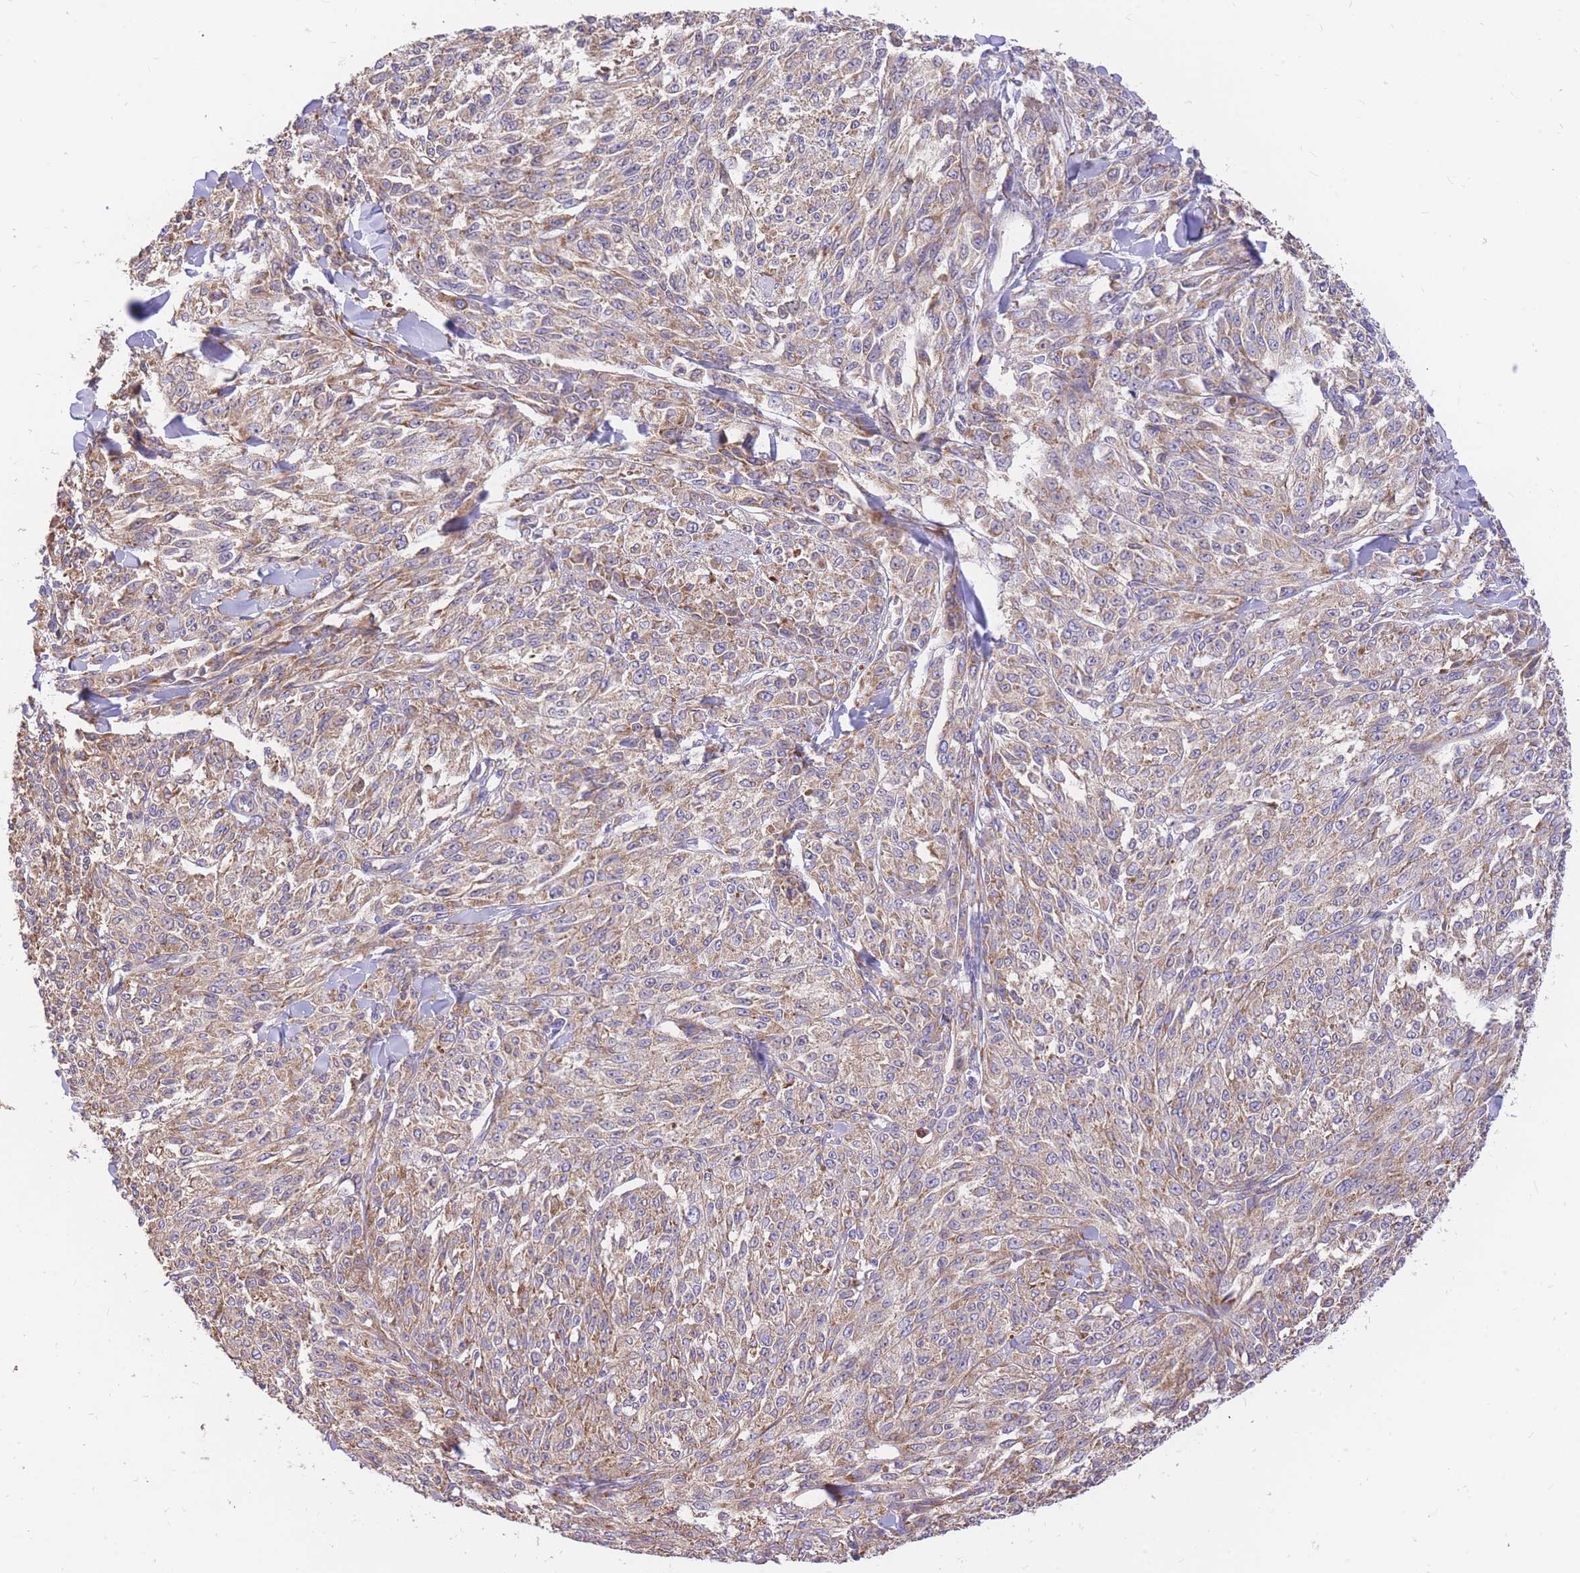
{"staining": {"intensity": "weak", "quantity": ">75%", "location": "cytoplasmic/membranous"}, "tissue": "melanoma", "cell_type": "Tumor cells", "image_type": "cancer", "snomed": [{"axis": "morphology", "description": "Malignant melanoma, NOS"}, {"axis": "topography", "description": "Skin"}], "caption": "Tumor cells show low levels of weak cytoplasmic/membranous positivity in approximately >75% of cells in malignant melanoma.", "gene": "GBP7", "patient": {"sex": "female", "age": 52}}